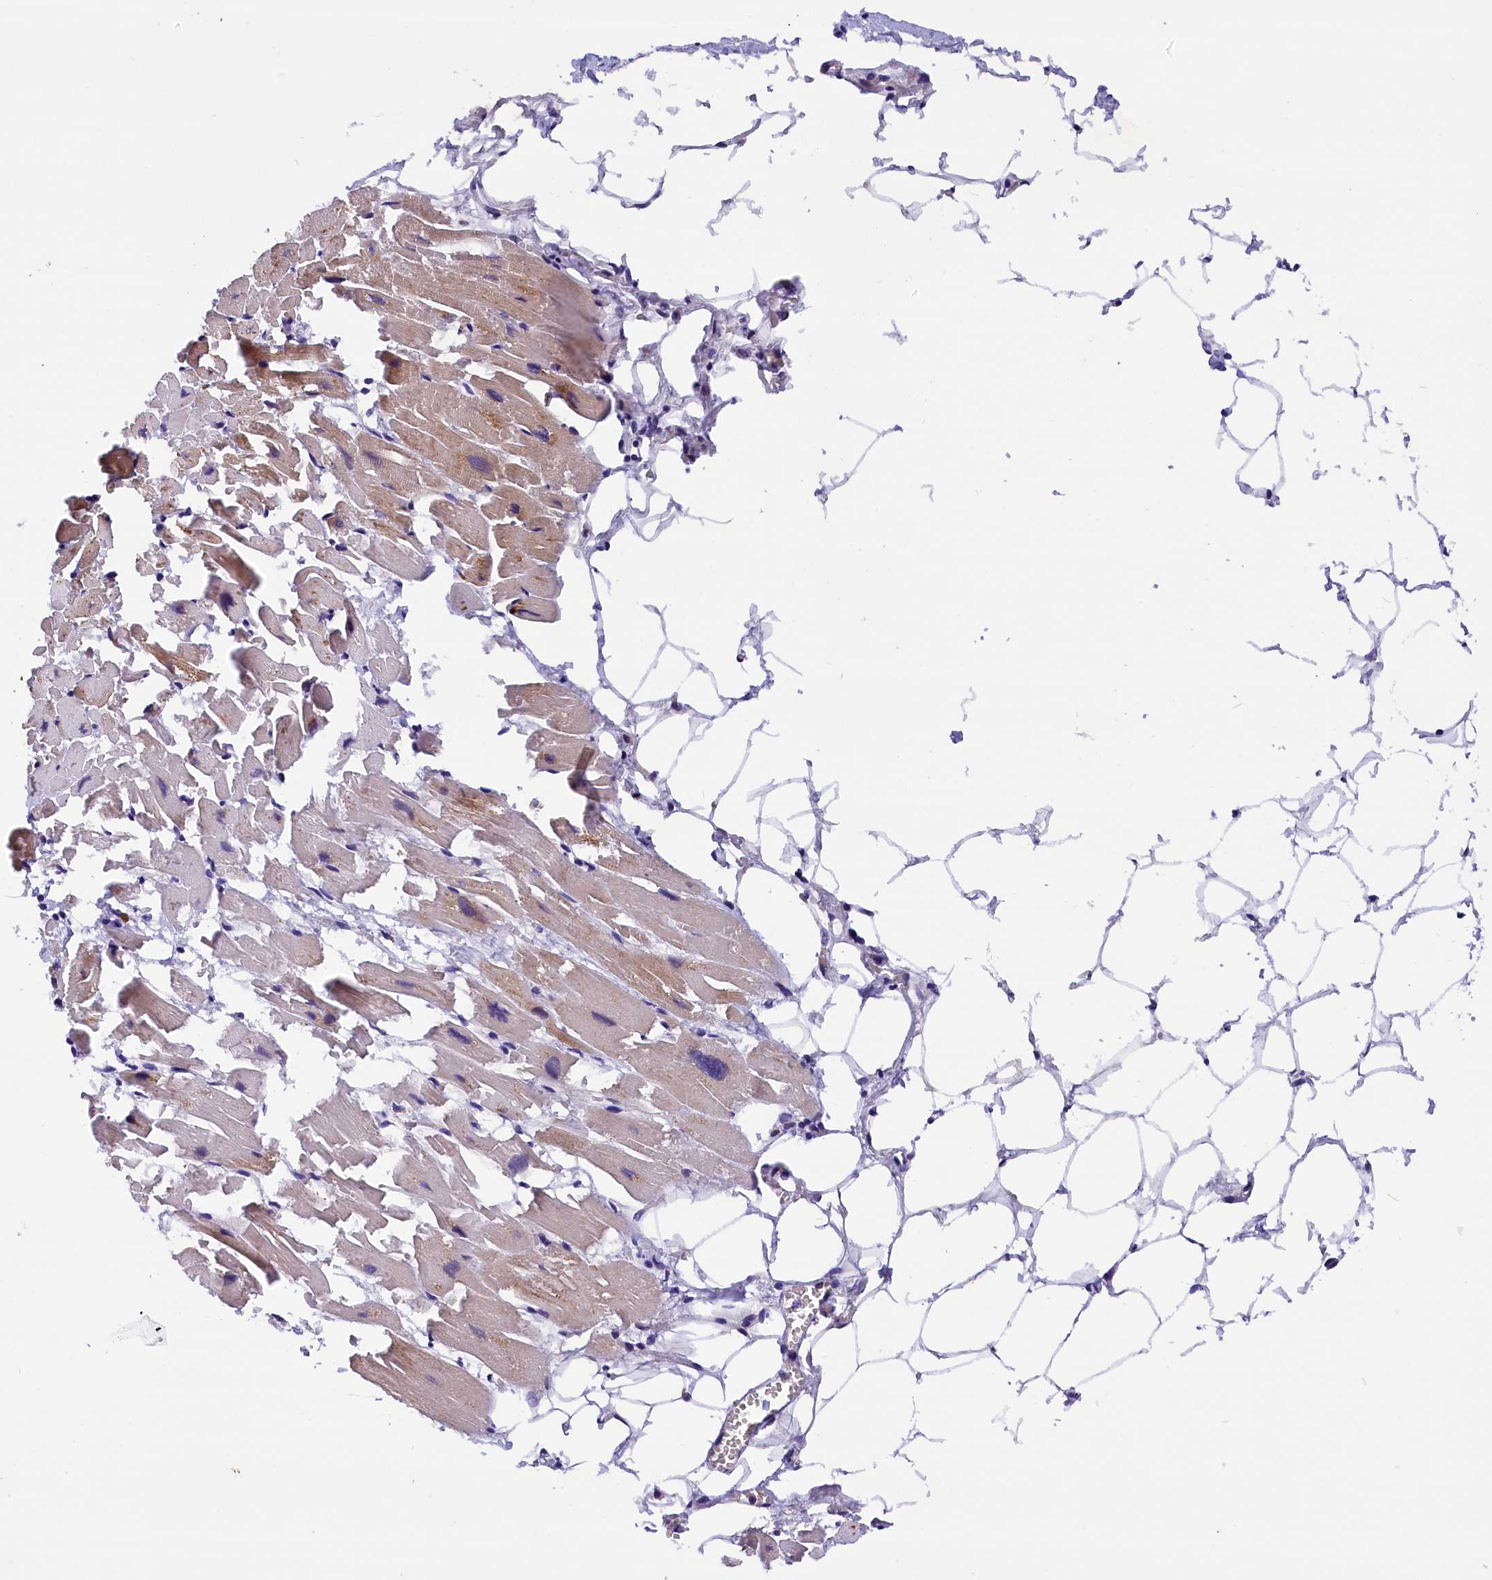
{"staining": {"intensity": "weak", "quantity": ">75%", "location": "cytoplasmic/membranous,nuclear"}, "tissue": "heart muscle", "cell_type": "Cardiomyocytes", "image_type": "normal", "snomed": [{"axis": "morphology", "description": "Normal tissue, NOS"}, {"axis": "topography", "description": "Heart"}], "caption": "Human heart muscle stained with a brown dye displays weak cytoplasmic/membranous,nuclear positive positivity in approximately >75% of cardiomyocytes.", "gene": "CDYL2", "patient": {"sex": "female", "age": 64}}